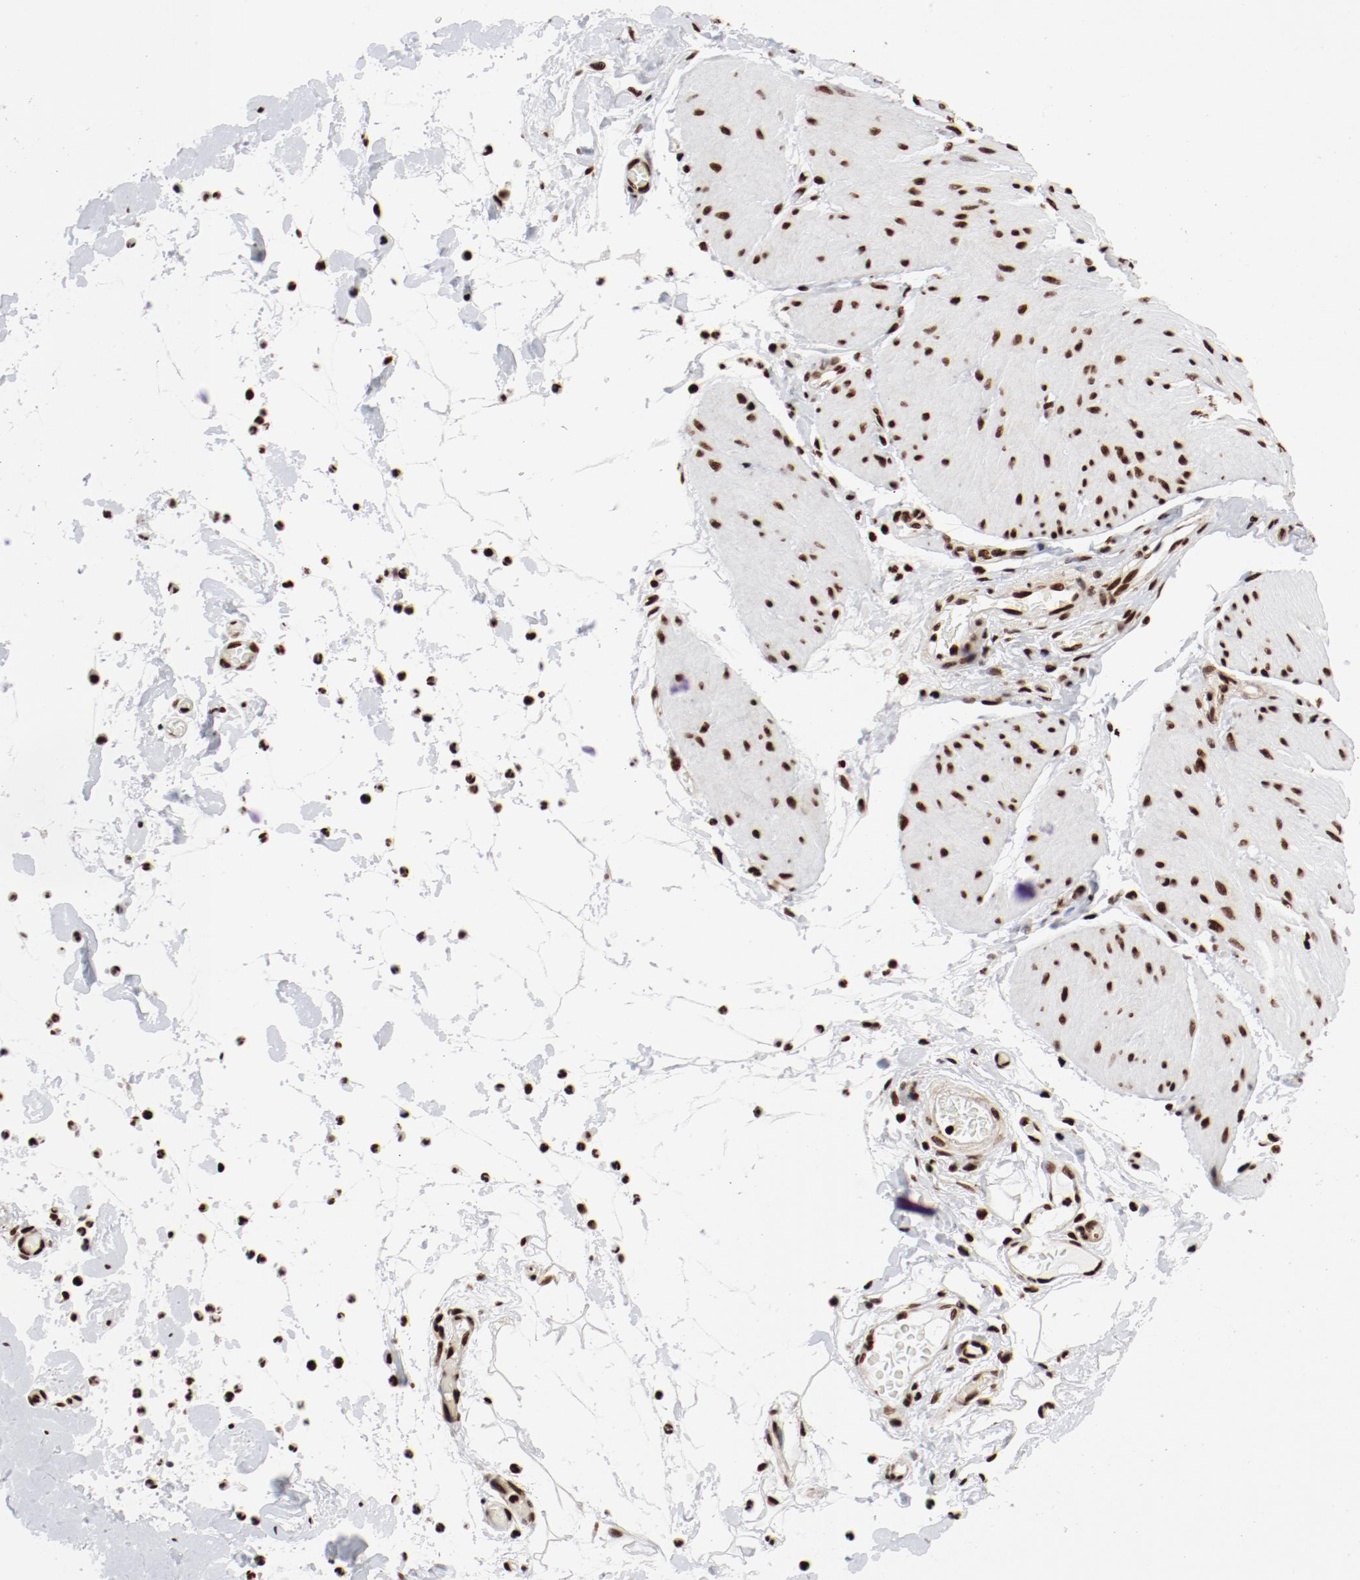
{"staining": {"intensity": "strong", "quantity": ">75%", "location": "nuclear"}, "tissue": "smooth muscle", "cell_type": "Smooth muscle cells", "image_type": "normal", "snomed": [{"axis": "morphology", "description": "Normal tissue, NOS"}, {"axis": "topography", "description": "Smooth muscle"}, {"axis": "topography", "description": "Colon"}], "caption": "Immunohistochemistry of normal smooth muscle demonstrates high levels of strong nuclear staining in approximately >75% of smooth muscle cells.", "gene": "NFYB", "patient": {"sex": "male", "age": 67}}